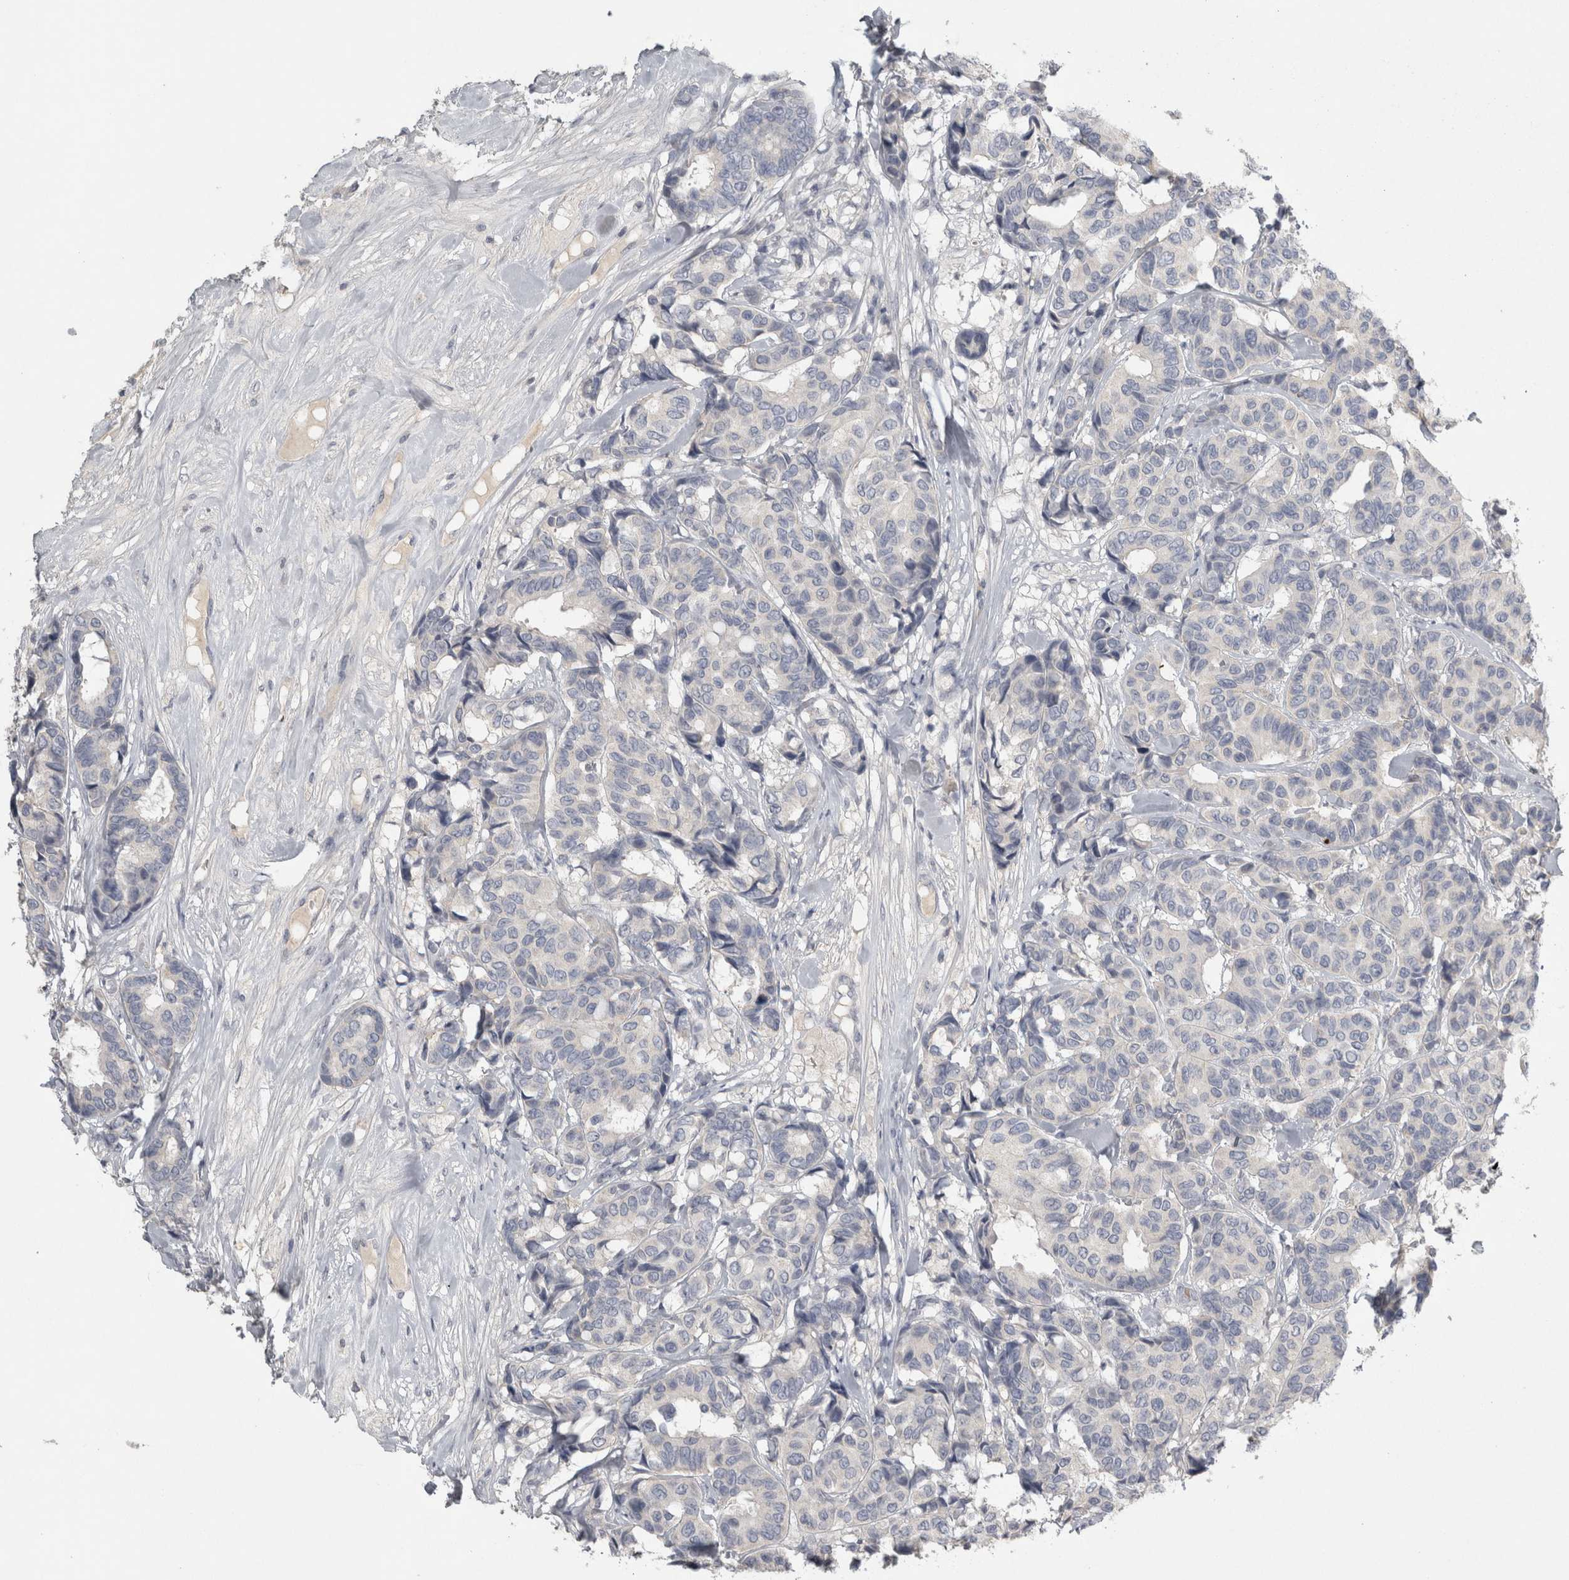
{"staining": {"intensity": "negative", "quantity": "none", "location": "none"}, "tissue": "breast cancer", "cell_type": "Tumor cells", "image_type": "cancer", "snomed": [{"axis": "morphology", "description": "Duct carcinoma"}, {"axis": "topography", "description": "Breast"}], "caption": "Immunohistochemistry (IHC) image of breast cancer stained for a protein (brown), which displays no staining in tumor cells.", "gene": "ENPP7", "patient": {"sex": "female", "age": 87}}